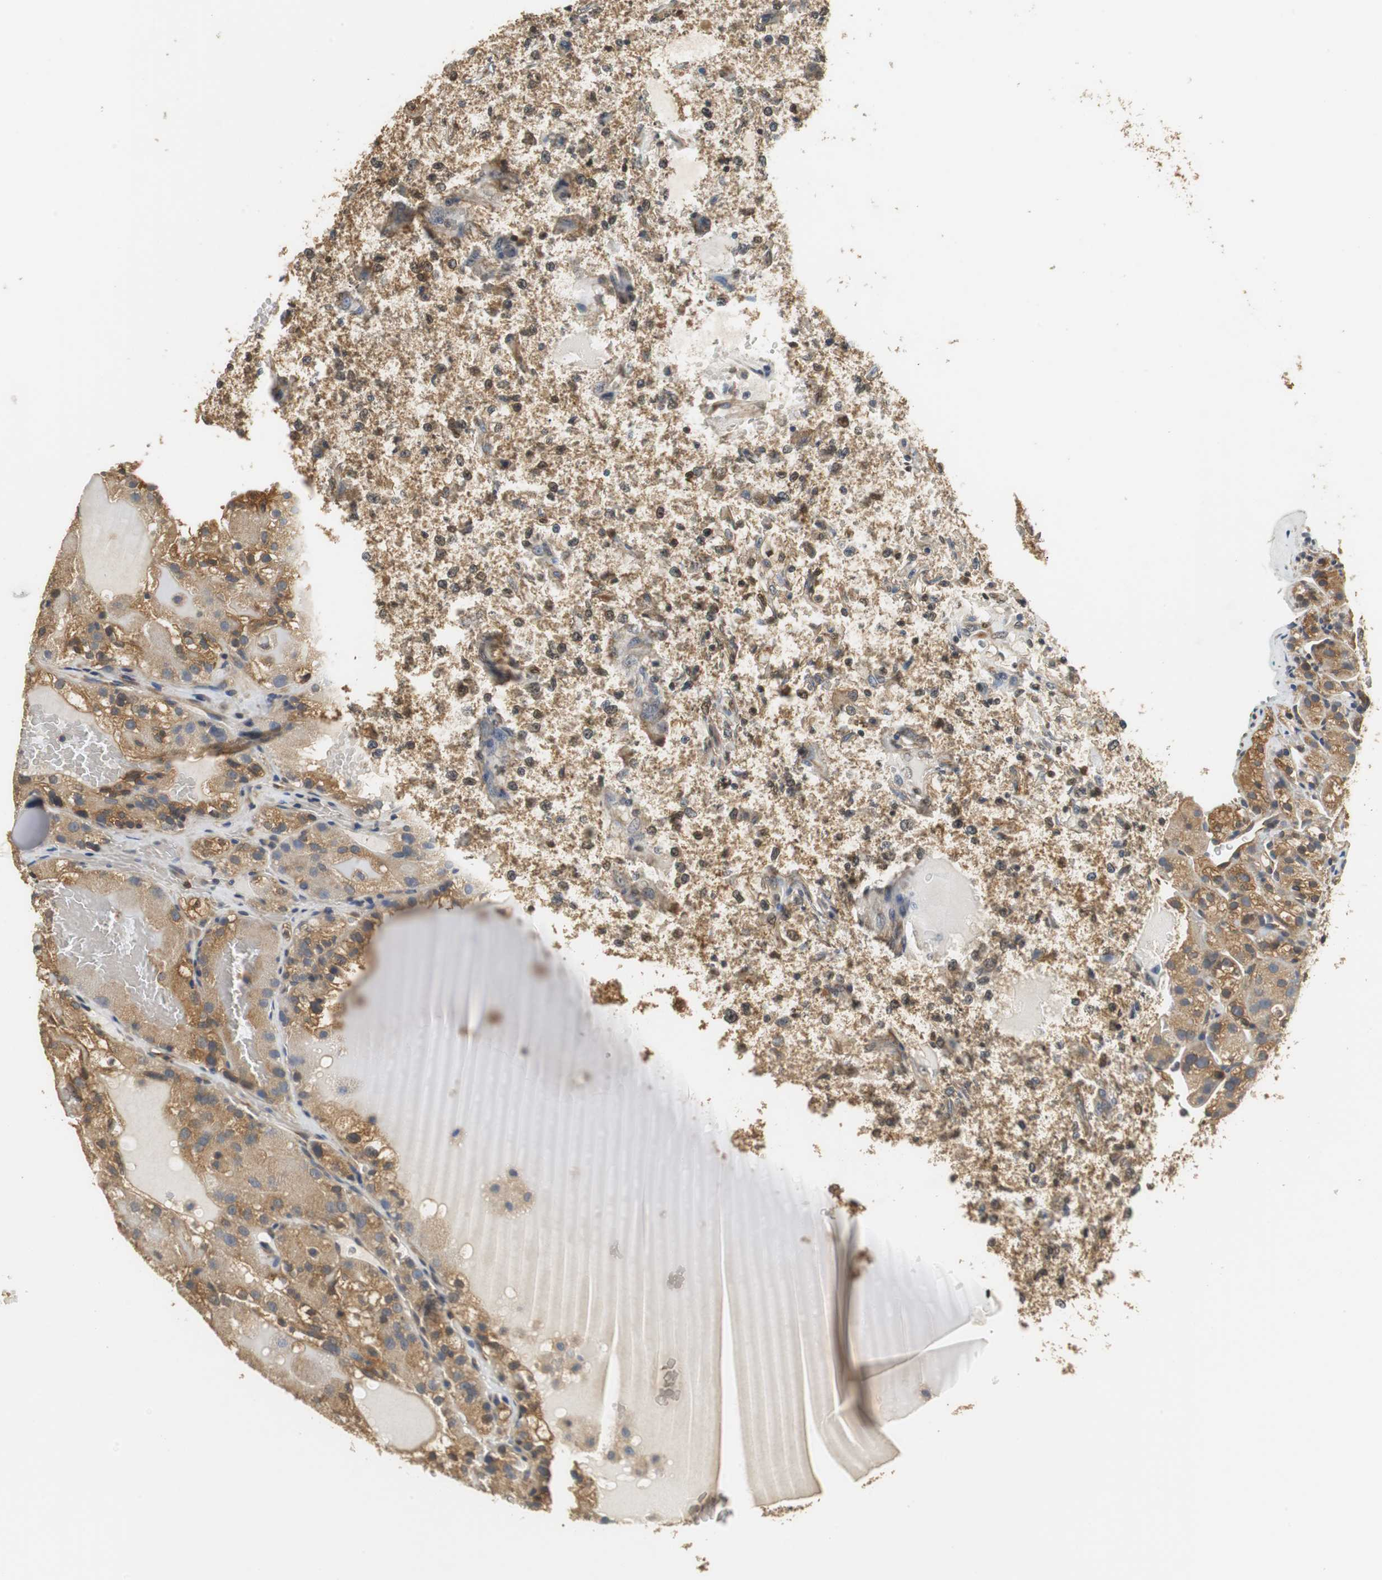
{"staining": {"intensity": "moderate", "quantity": ">75%", "location": "cytoplasmic/membranous,nuclear"}, "tissue": "renal cancer", "cell_type": "Tumor cells", "image_type": "cancer", "snomed": [{"axis": "morphology", "description": "Normal tissue, NOS"}, {"axis": "morphology", "description": "Adenocarcinoma, NOS"}, {"axis": "topography", "description": "Kidney"}], "caption": "Brown immunohistochemical staining in adenocarcinoma (renal) reveals moderate cytoplasmic/membranous and nuclear staining in about >75% of tumor cells. (IHC, brightfield microscopy, high magnification).", "gene": "UBQLN2", "patient": {"sex": "male", "age": 61}}